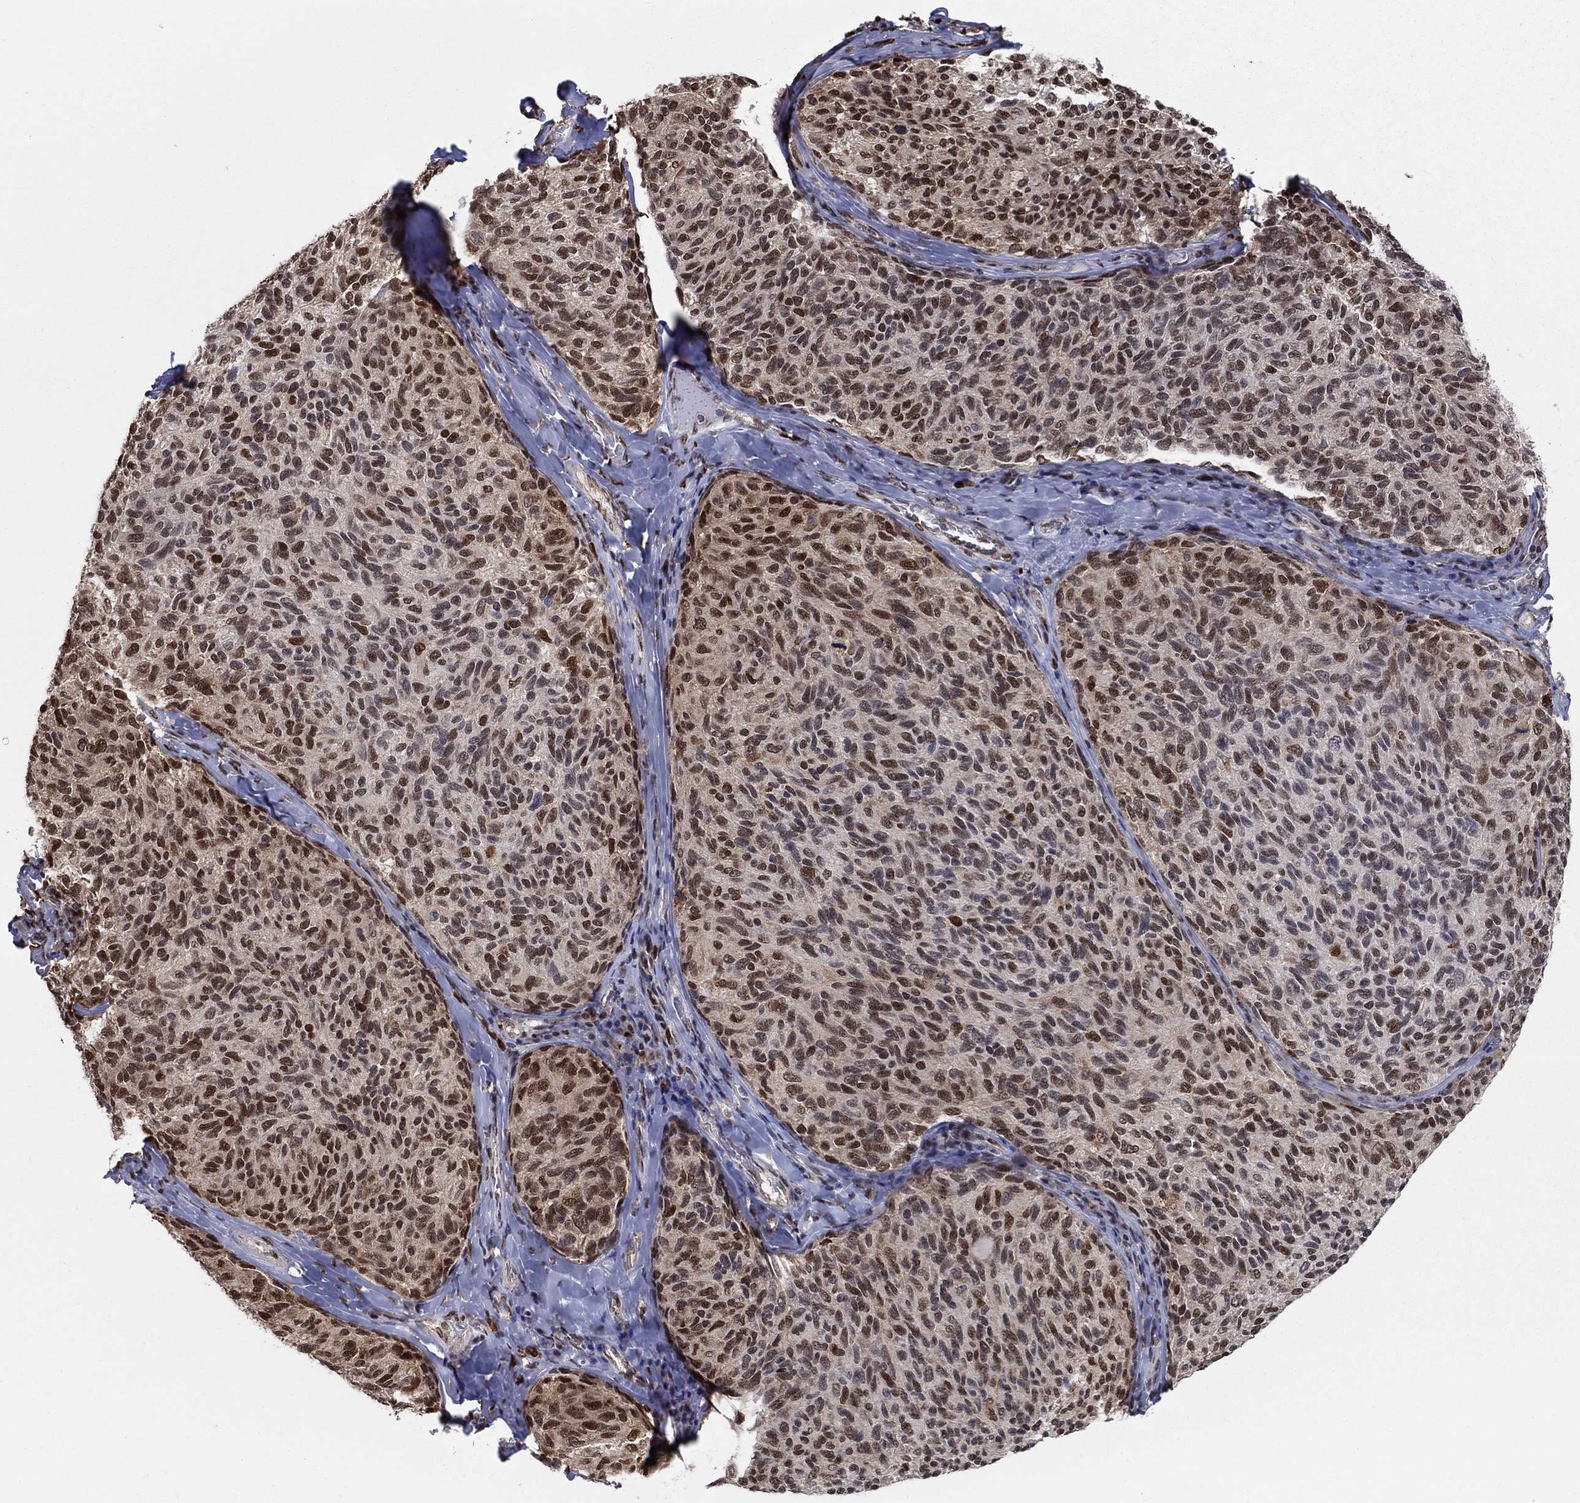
{"staining": {"intensity": "strong", "quantity": ">75%", "location": "nuclear"}, "tissue": "melanoma", "cell_type": "Tumor cells", "image_type": "cancer", "snomed": [{"axis": "morphology", "description": "Malignant melanoma, NOS"}, {"axis": "topography", "description": "Skin"}], "caption": "A high amount of strong nuclear positivity is seen in approximately >75% of tumor cells in melanoma tissue.", "gene": "CENPE", "patient": {"sex": "female", "age": 73}}